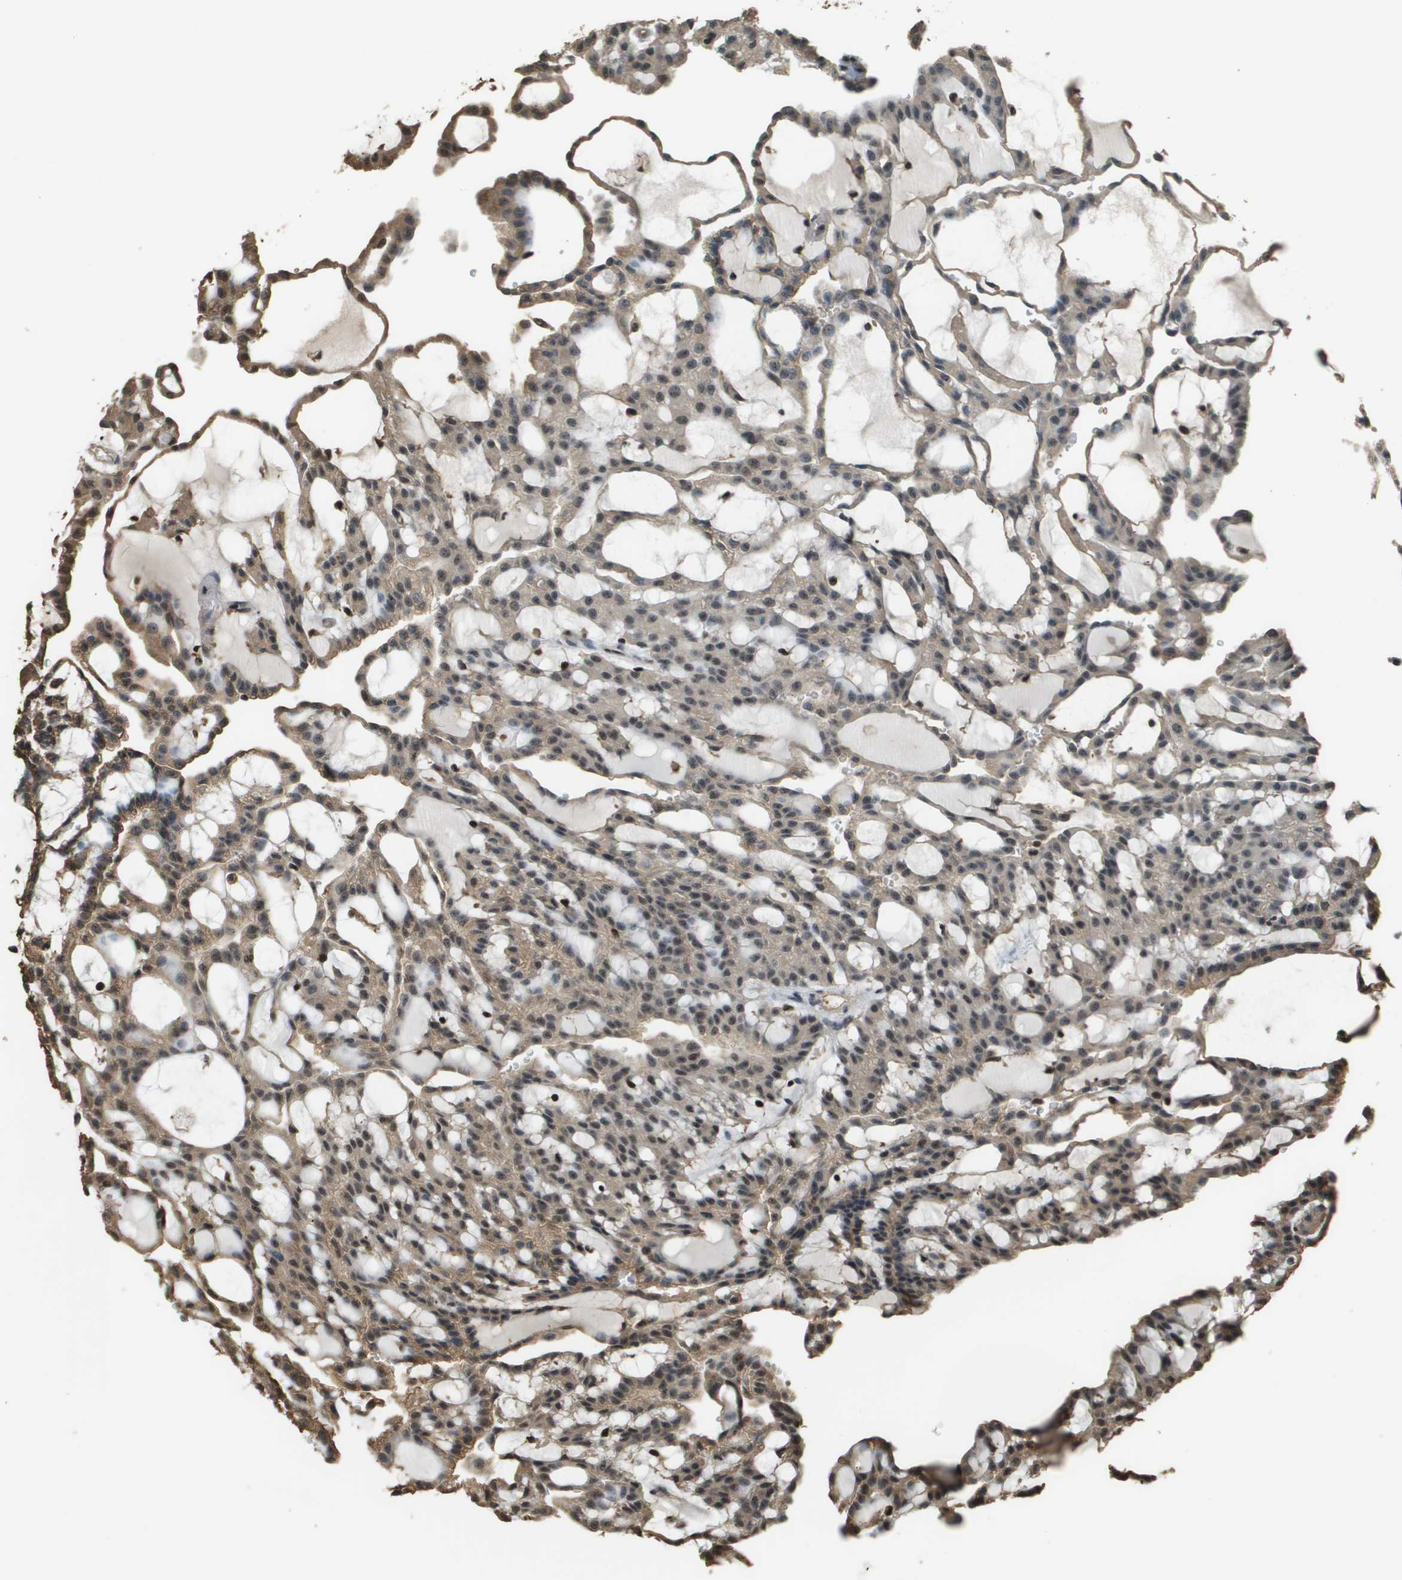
{"staining": {"intensity": "weak", "quantity": ">75%", "location": "cytoplasmic/membranous,nuclear"}, "tissue": "renal cancer", "cell_type": "Tumor cells", "image_type": "cancer", "snomed": [{"axis": "morphology", "description": "Adenocarcinoma, NOS"}, {"axis": "topography", "description": "Kidney"}], "caption": "A histopathology image of adenocarcinoma (renal) stained for a protein demonstrates weak cytoplasmic/membranous and nuclear brown staining in tumor cells.", "gene": "SP100", "patient": {"sex": "male", "age": 63}}